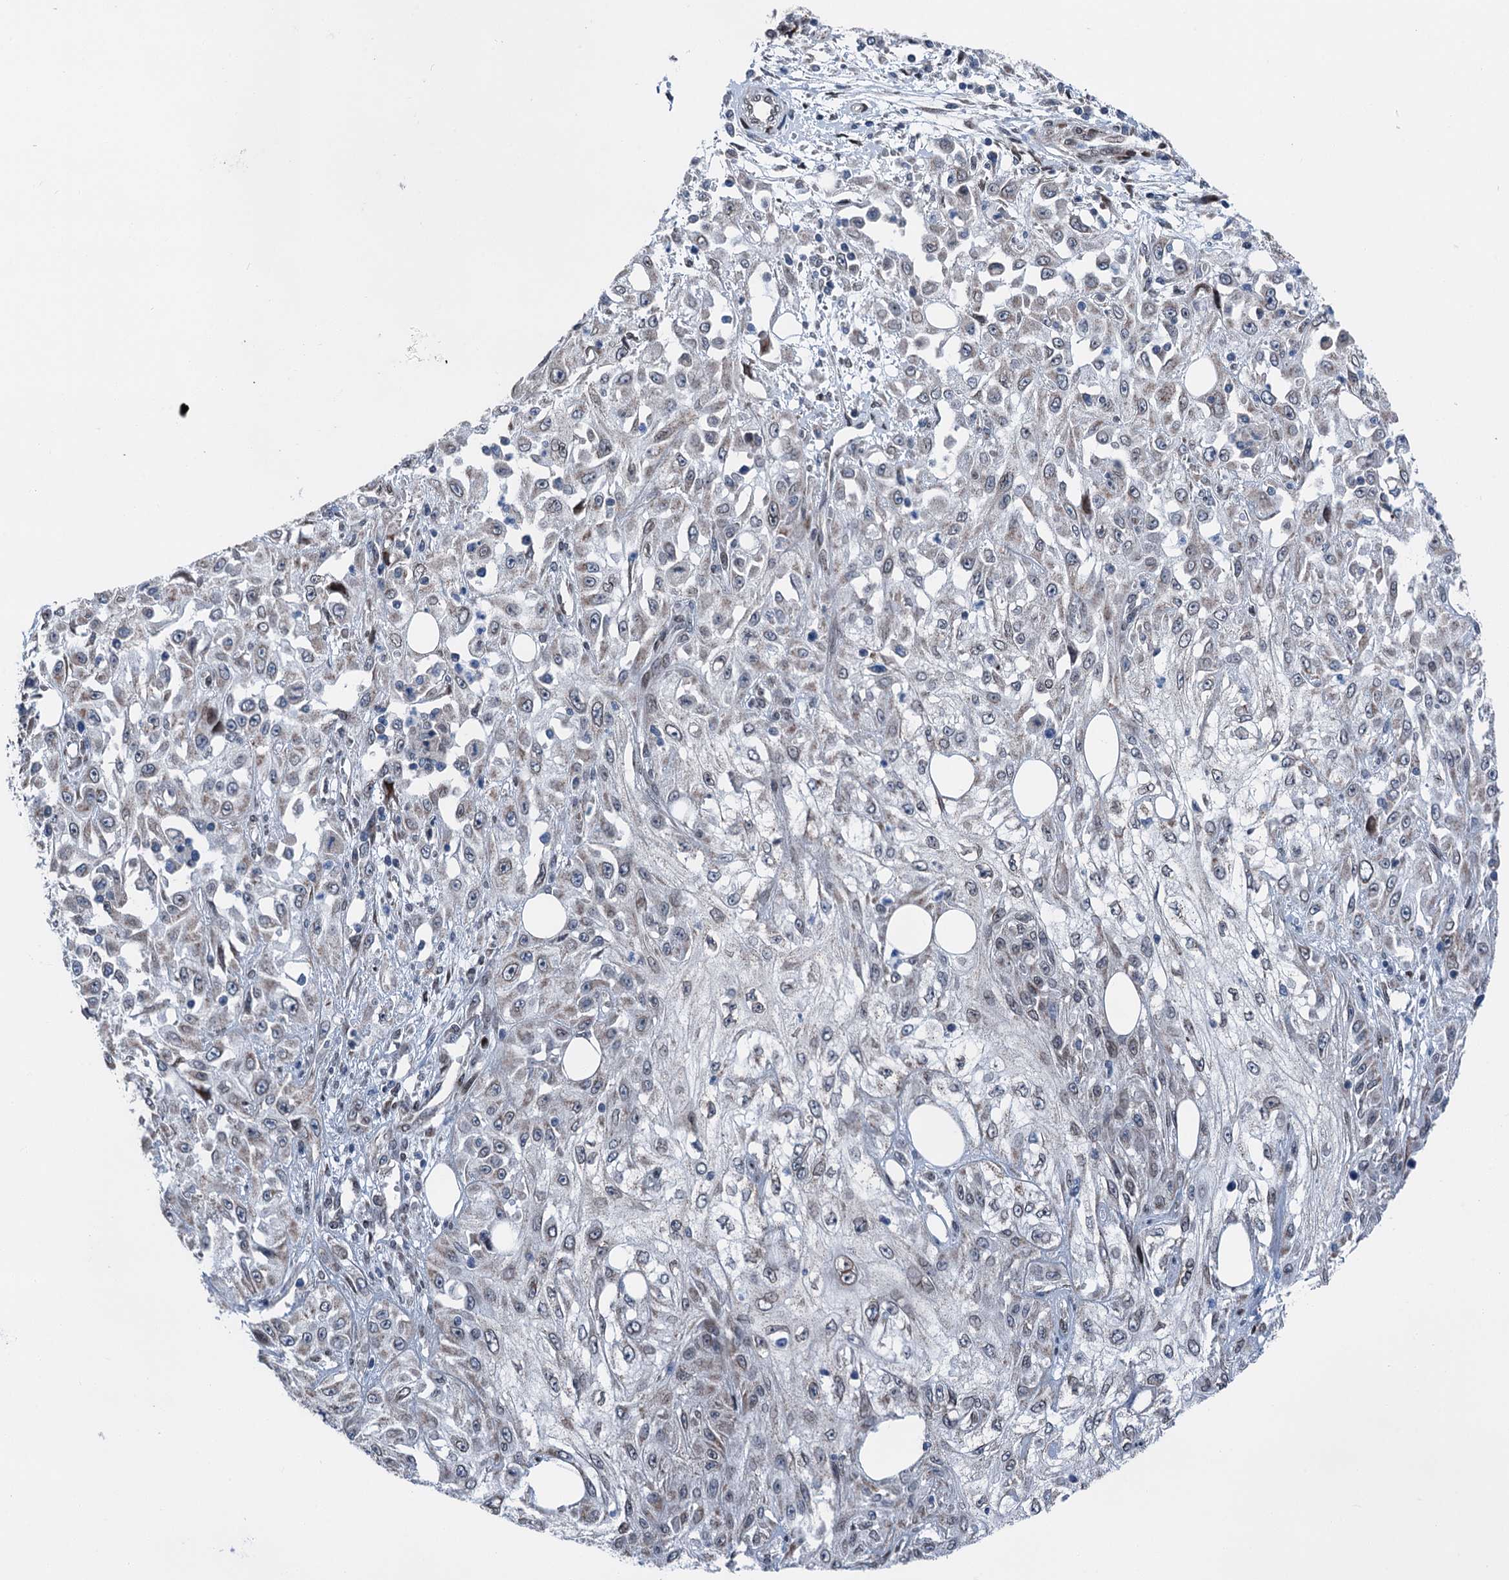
{"staining": {"intensity": "weak", "quantity": "<25%", "location": "cytoplasmic/membranous"}, "tissue": "skin cancer", "cell_type": "Tumor cells", "image_type": "cancer", "snomed": [{"axis": "morphology", "description": "Squamous cell carcinoma, NOS"}, {"axis": "morphology", "description": "Squamous cell carcinoma, metastatic, NOS"}, {"axis": "topography", "description": "Skin"}, {"axis": "topography", "description": "Lymph node"}], "caption": "Tumor cells show no significant expression in skin cancer.", "gene": "MRPL14", "patient": {"sex": "male", "age": 75}}